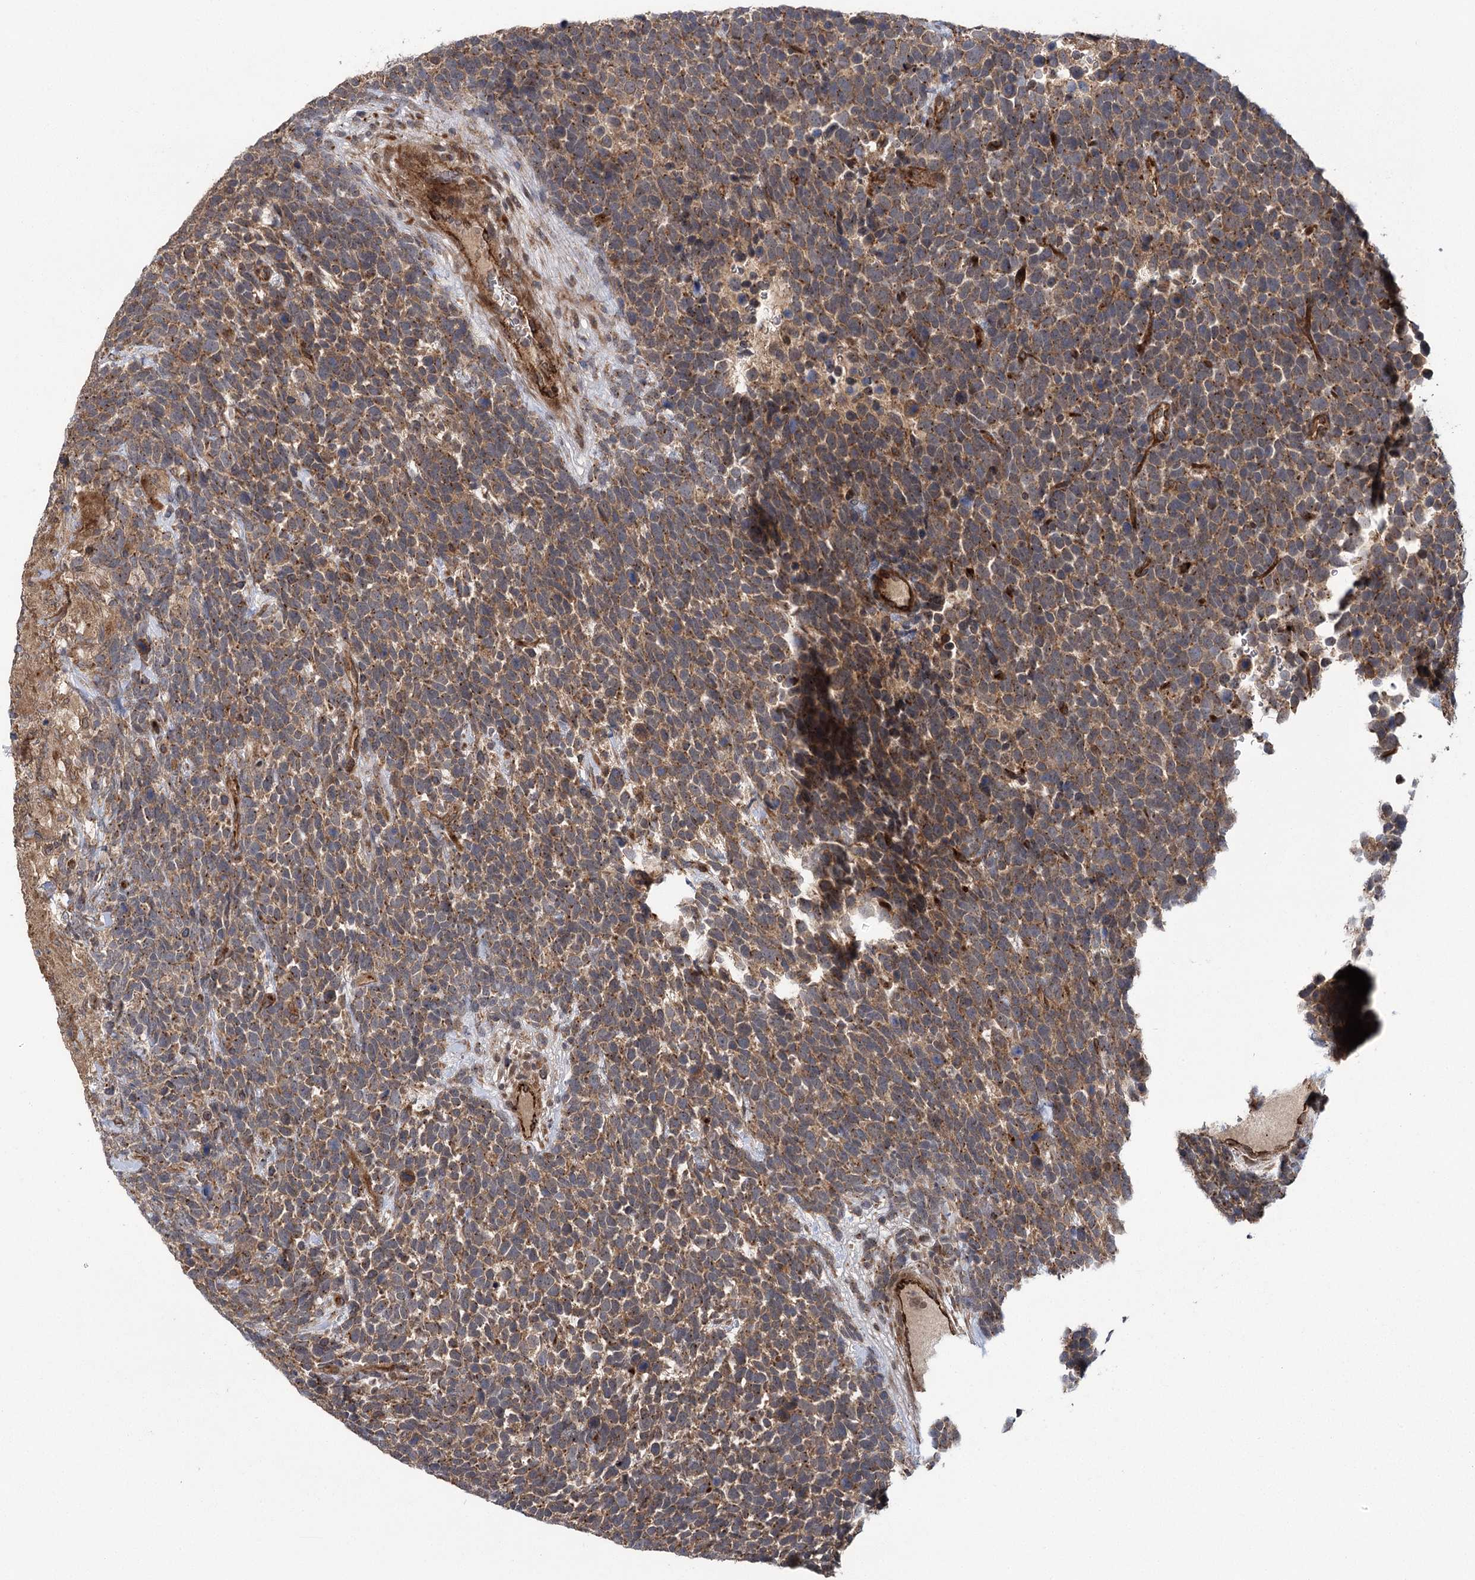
{"staining": {"intensity": "moderate", "quantity": "25%-75%", "location": "cytoplasmic/membranous"}, "tissue": "urothelial cancer", "cell_type": "Tumor cells", "image_type": "cancer", "snomed": [{"axis": "morphology", "description": "Urothelial carcinoma, High grade"}, {"axis": "topography", "description": "Urinary bladder"}], "caption": "The histopathology image exhibits staining of urothelial cancer, revealing moderate cytoplasmic/membranous protein expression (brown color) within tumor cells. (brown staining indicates protein expression, while blue staining denotes nuclei).", "gene": "CARD19", "patient": {"sex": "female", "age": 82}}